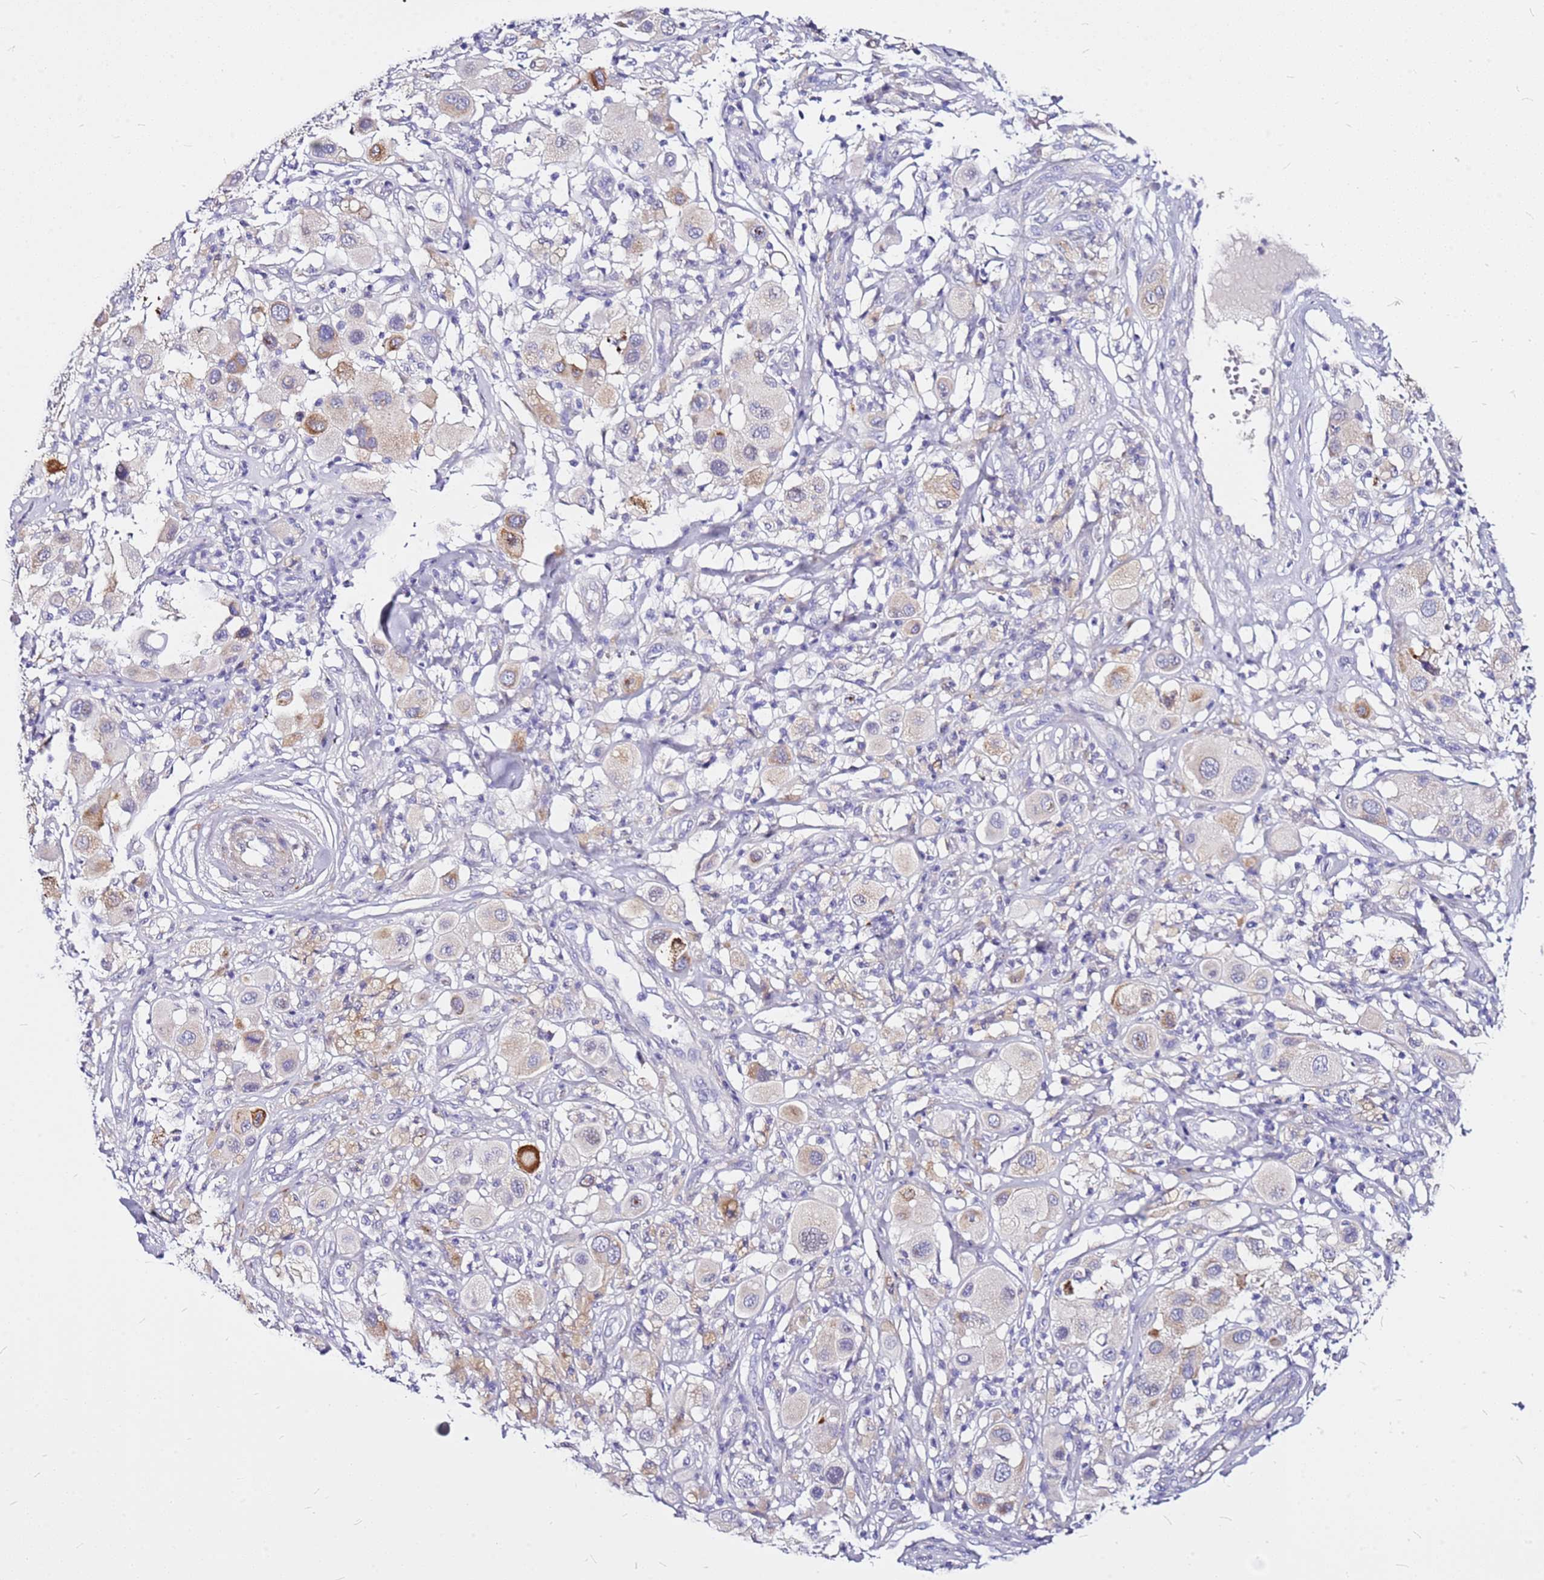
{"staining": {"intensity": "moderate", "quantity": "<25%", "location": "cytoplasmic/membranous"}, "tissue": "melanoma", "cell_type": "Tumor cells", "image_type": "cancer", "snomed": [{"axis": "morphology", "description": "Malignant melanoma, Metastatic site"}, {"axis": "topography", "description": "Skin"}], "caption": "An IHC image of neoplastic tissue is shown. Protein staining in brown shows moderate cytoplasmic/membranous positivity in malignant melanoma (metastatic site) within tumor cells.", "gene": "CASD1", "patient": {"sex": "male", "age": 41}}